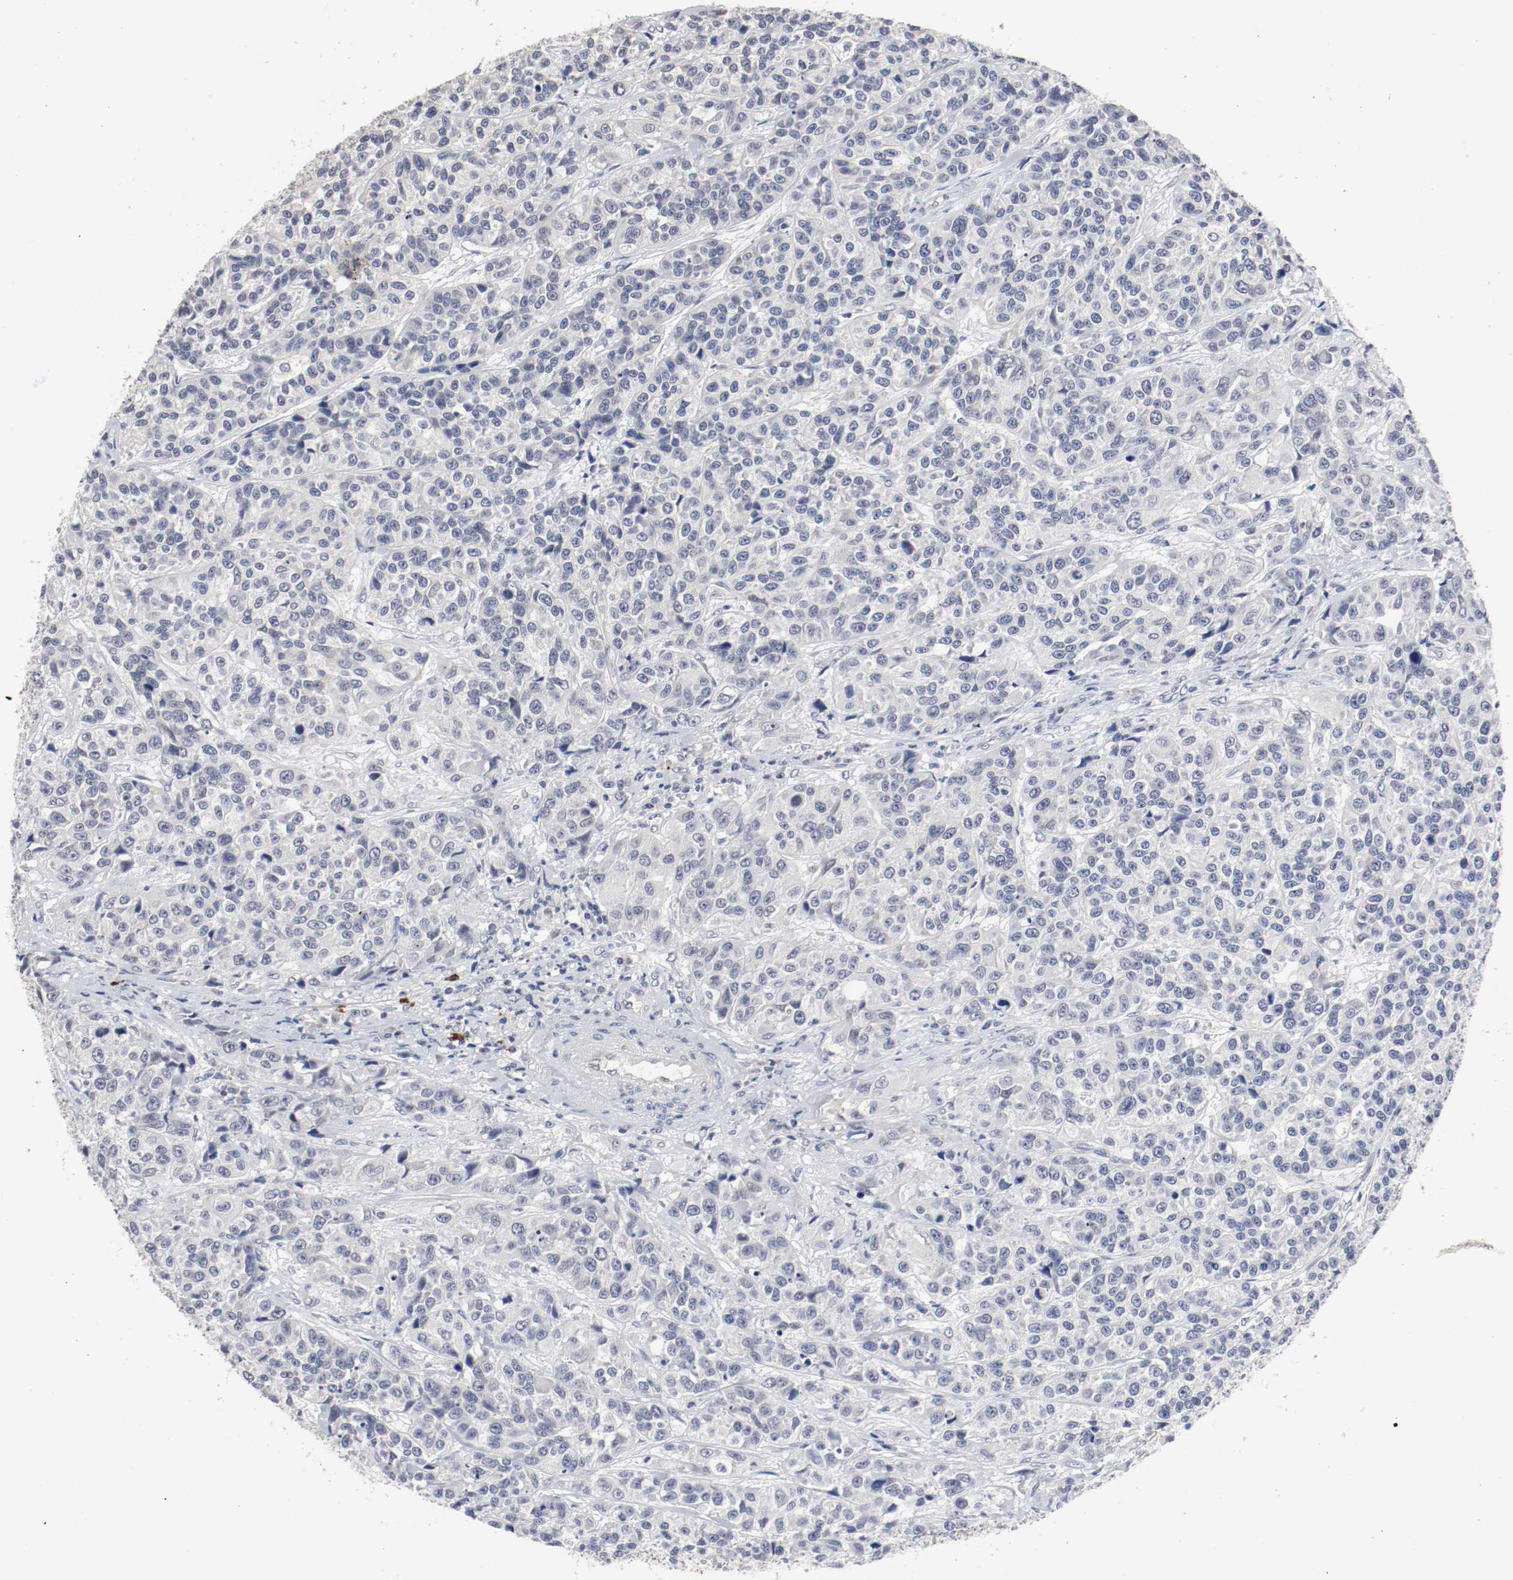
{"staining": {"intensity": "negative", "quantity": "none", "location": "none"}, "tissue": "urothelial cancer", "cell_type": "Tumor cells", "image_type": "cancer", "snomed": [{"axis": "morphology", "description": "Urothelial carcinoma, High grade"}, {"axis": "topography", "description": "Urinary bladder"}], "caption": "This micrograph is of high-grade urothelial carcinoma stained with immunohistochemistry (IHC) to label a protein in brown with the nuclei are counter-stained blue. There is no positivity in tumor cells.", "gene": "CEBPE", "patient": {"sex": "female", "age": 81}}